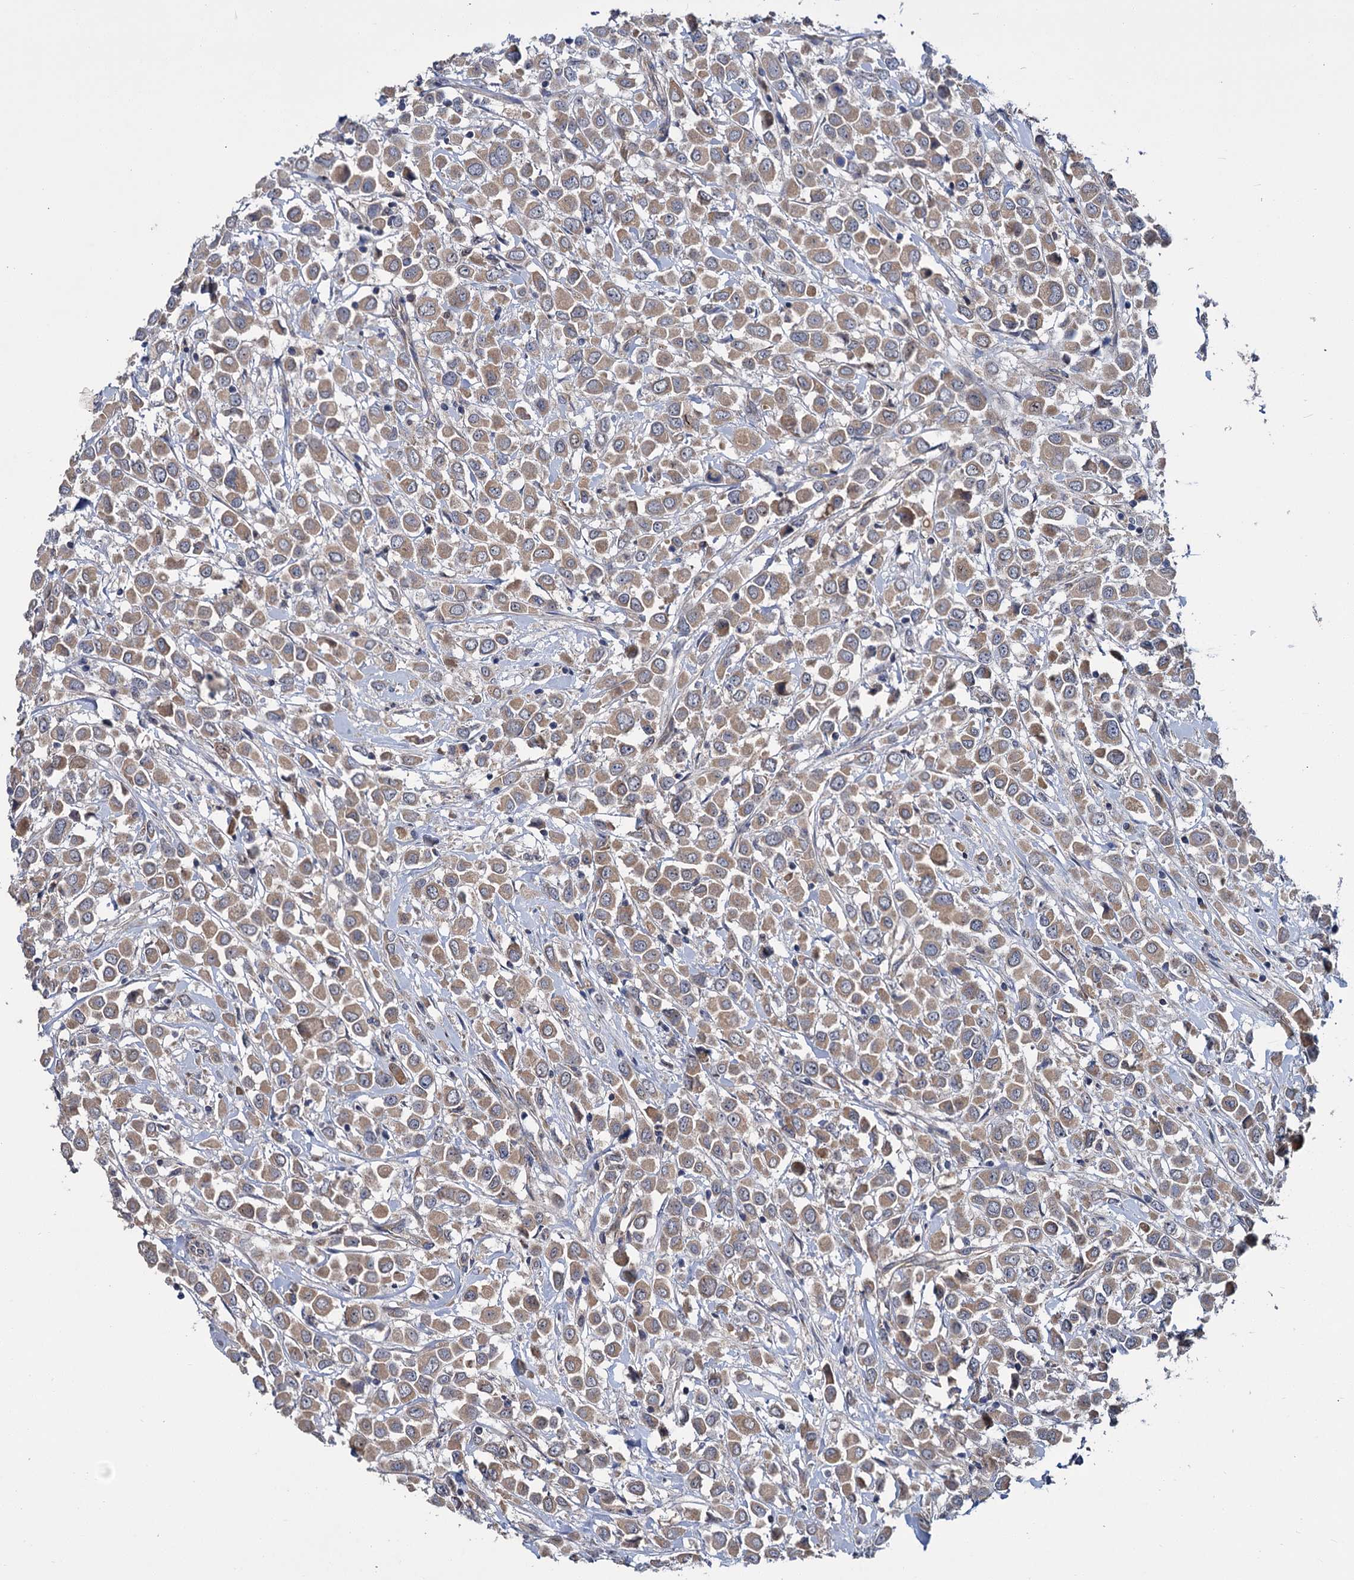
{"staining": {"intensity": "weak", "quantity": ">75%", "location": "cytoplasmic/membranous"}, "tissue": "breast cancer", "cell_type": "Tumor cells", "image_type": "cancer", "snomed": [{"axis": "morphology", "description": "Duct carcinoma"}, {"axis": "topography", "description": "Breast"}], "caption": "Immunohistochemistry (IHC) micrograph of neoplastic tissue: intraductal carcinoma (breast) stained using immunohistochemistry (IHC) reveals low levels of weak protein expression localized specifically in the cytoplasmic/membranous of tumor cells, appearing as a cytoplasmic/membranous brown color.", "gene": "DYNC2H1", "patient": {"sex": "female", "age": 61}}